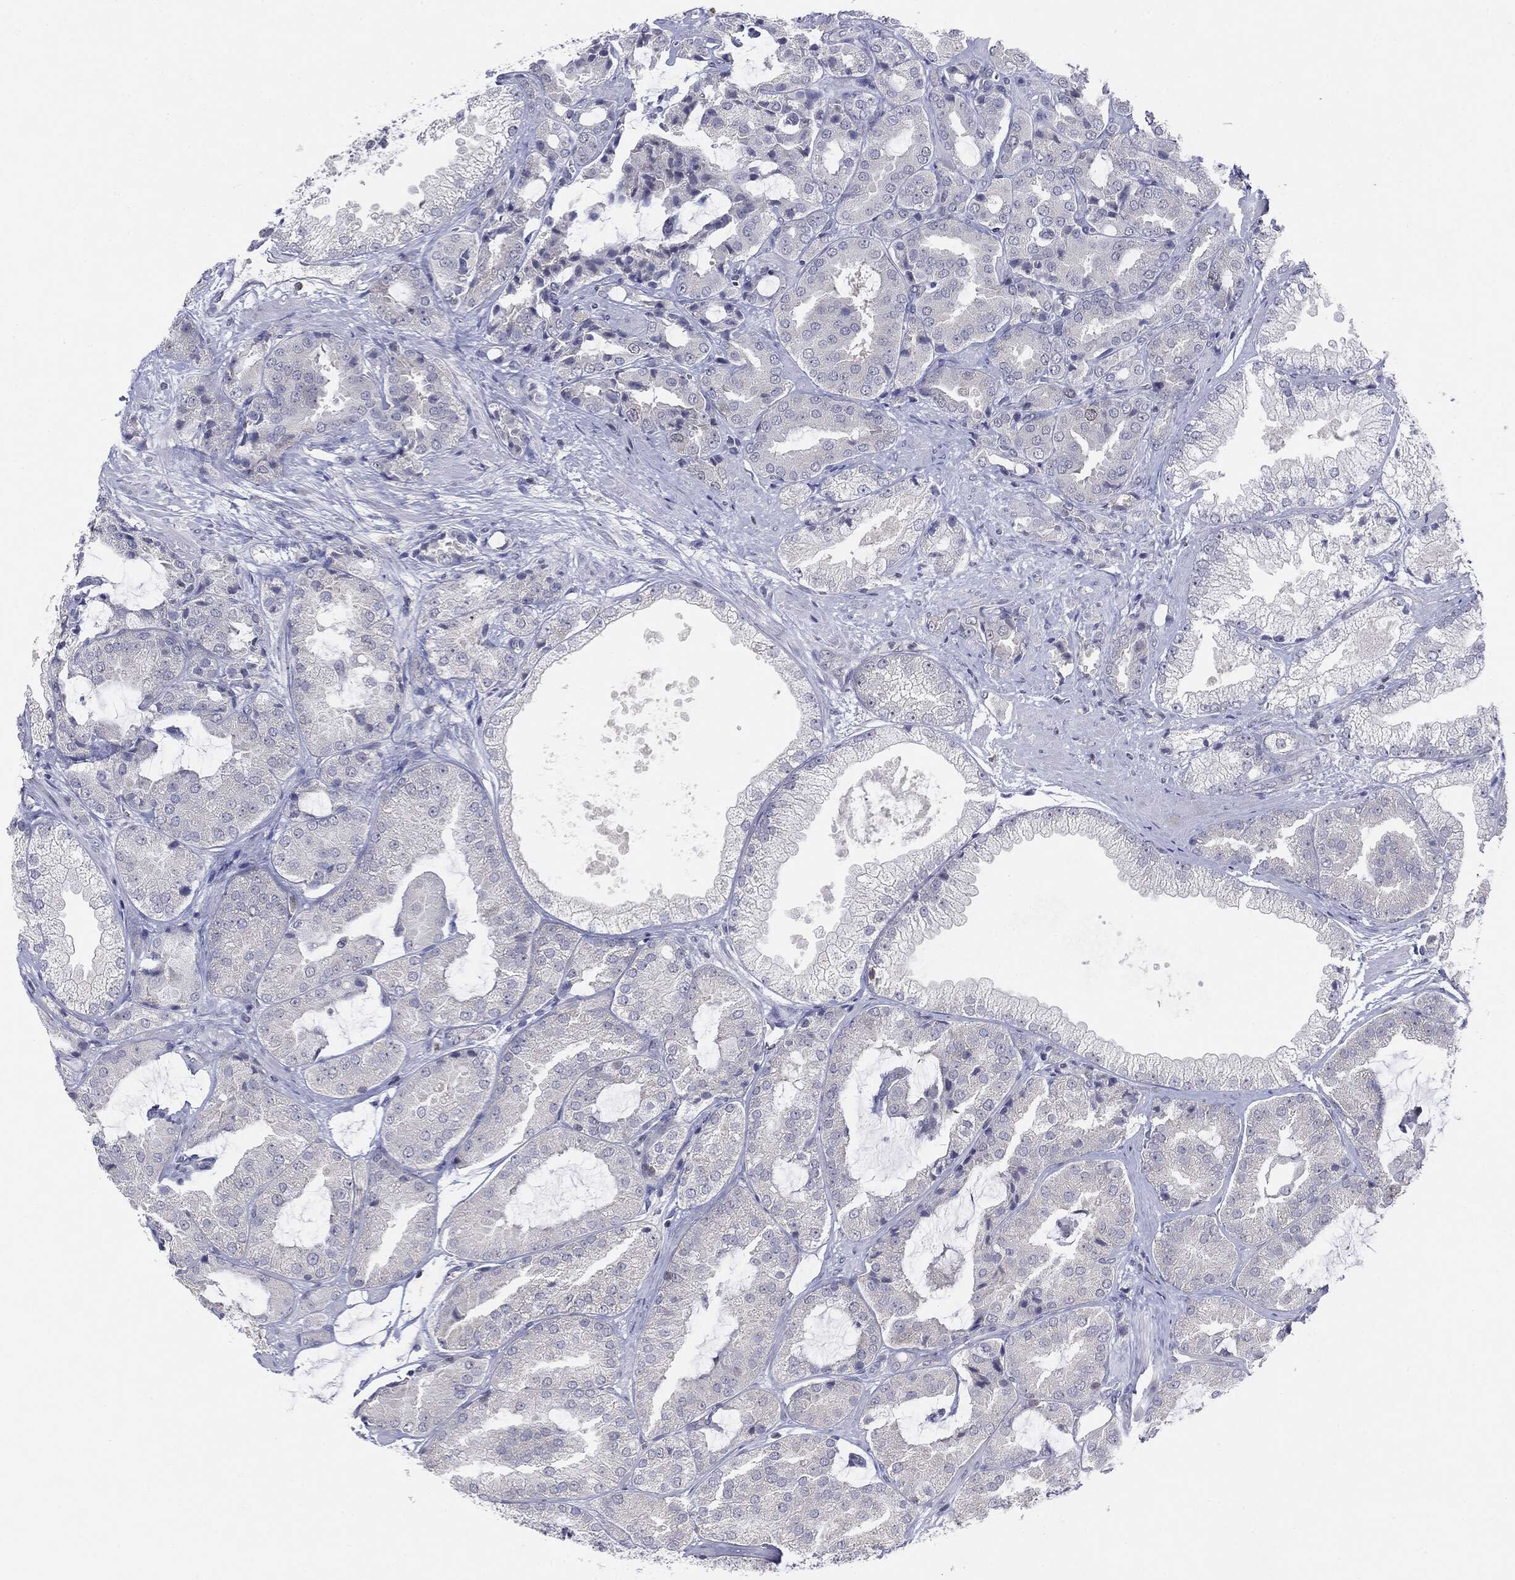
{"staining": {"intensity": "negative", "quantity": "none", "location": "none"}, "tissue": "prostate cancer", "cell_type": "Tumor cells", "image_type": "cancer", "snomed": [{"axis": "morphology", "description": "Adenocarcinoma, High grade"}, {"axis": "topography", "description": "Prostate"}], "caption": "This photomicrograph is of high-grade adenocarcinoma (prostate) stained with IHC to label a protein in brown with the nuclei are counter-stained blue. There is no staining in tumor cells.", "gene": "KIF2C", "patient": {"sex": "male", "age": 68}}